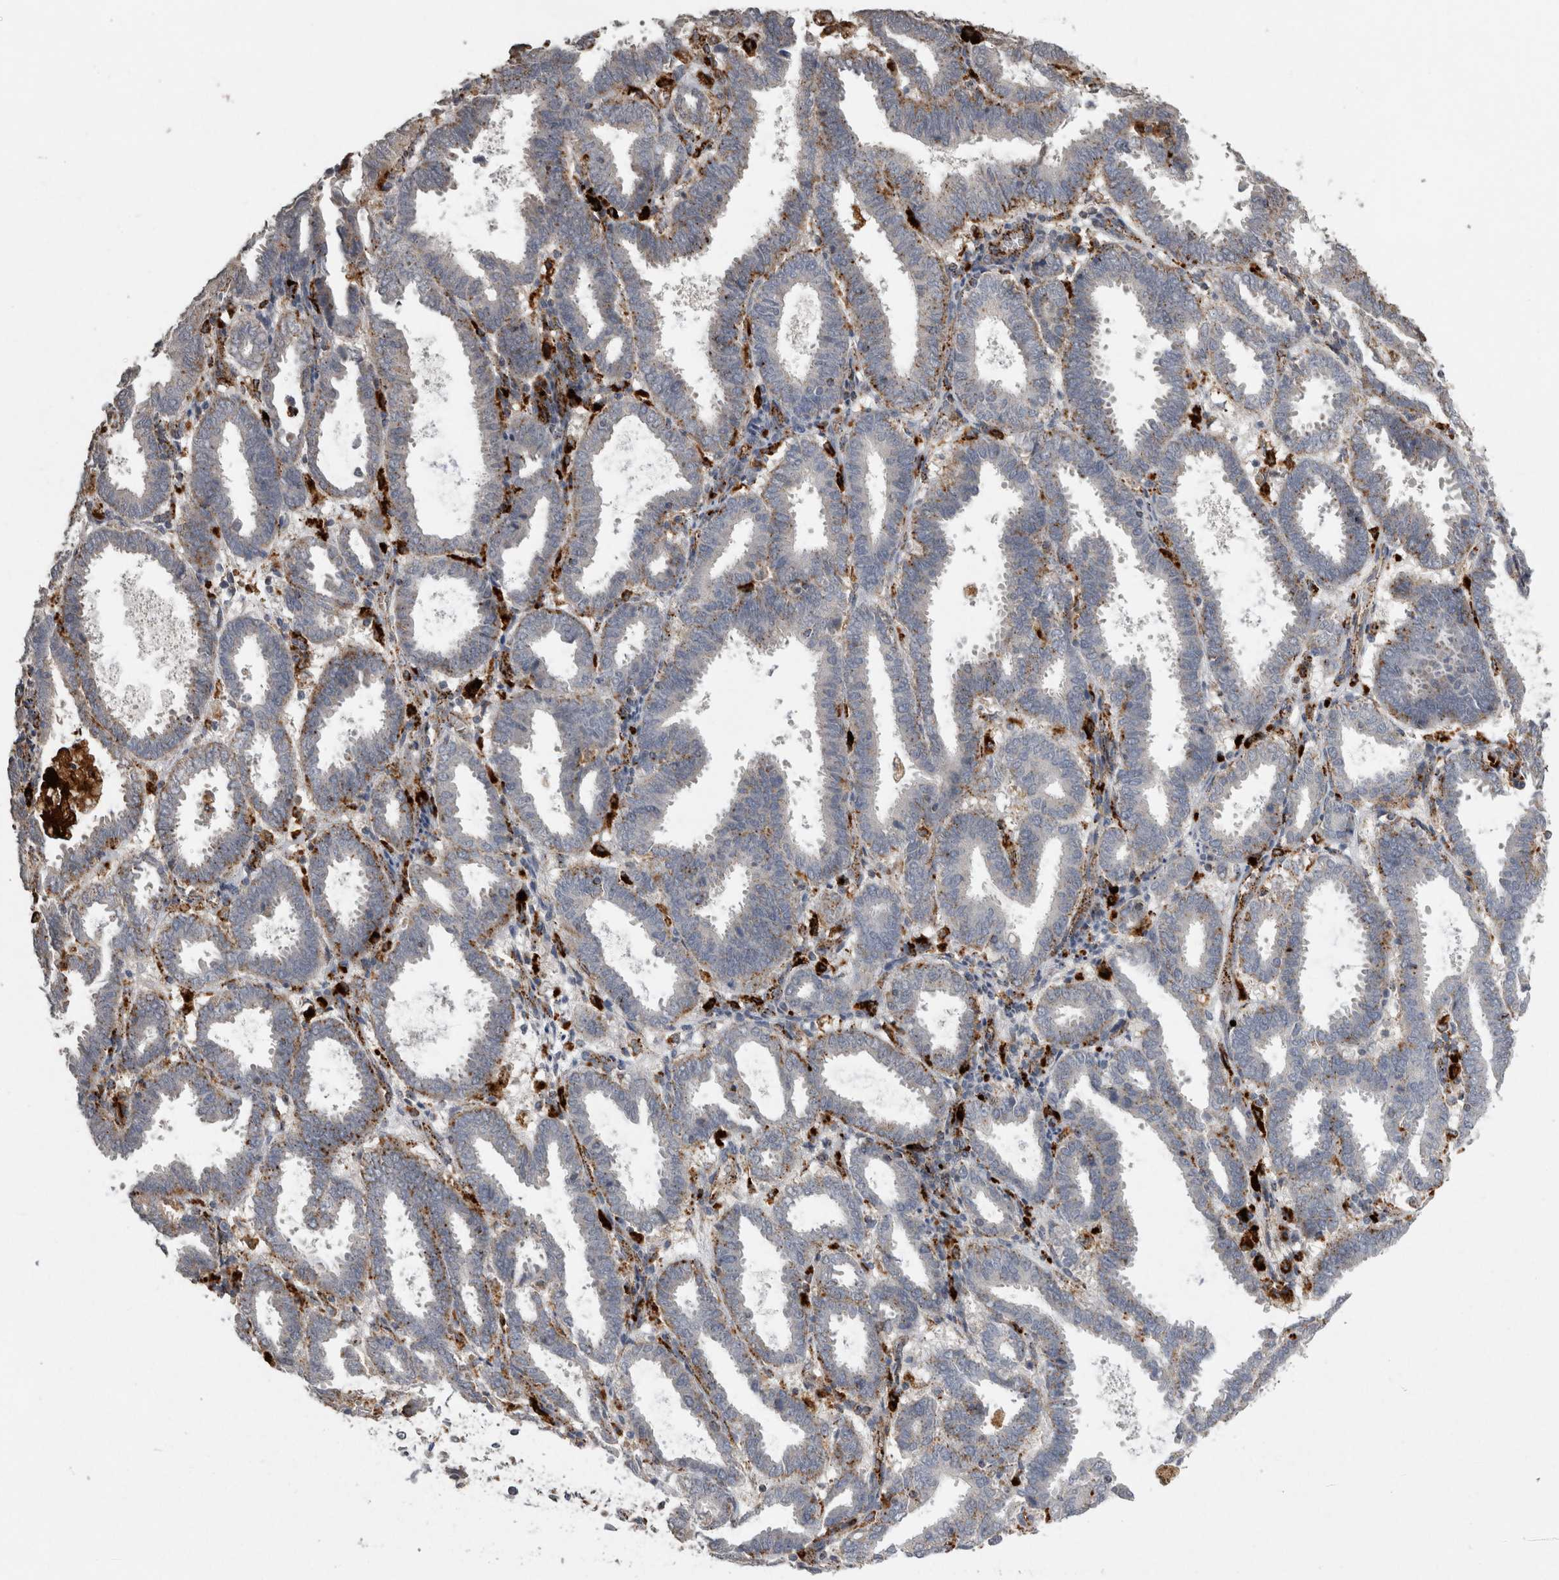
{"staining": {"intensity": "weak", "quantity": "<25%", "location": "cytoplasmic/membranous"}, "tissue": "endometrial cancer", "cell_type": "Tumor cells", "image_type": "cancer", "snomed": [{"axis": "morphology", "description": "Adenocarcinoma, NOS"}, {"axis": "topography", "description": "Uterus"}], "caption": "High magnification brightfield microscopy of endometrial cancer stained with DAB (3,3'-diaminobenzidine) (brown) and counterstained with hematoxylin (blue): tumor cells show no significant positivity. (Stains: DAB IHC with hematoxylin counter stain, Microscopy: brightfield microscopy at high magnification).", "gene": "CTSZ", "patient": {"sex": "female", "age": 83}}